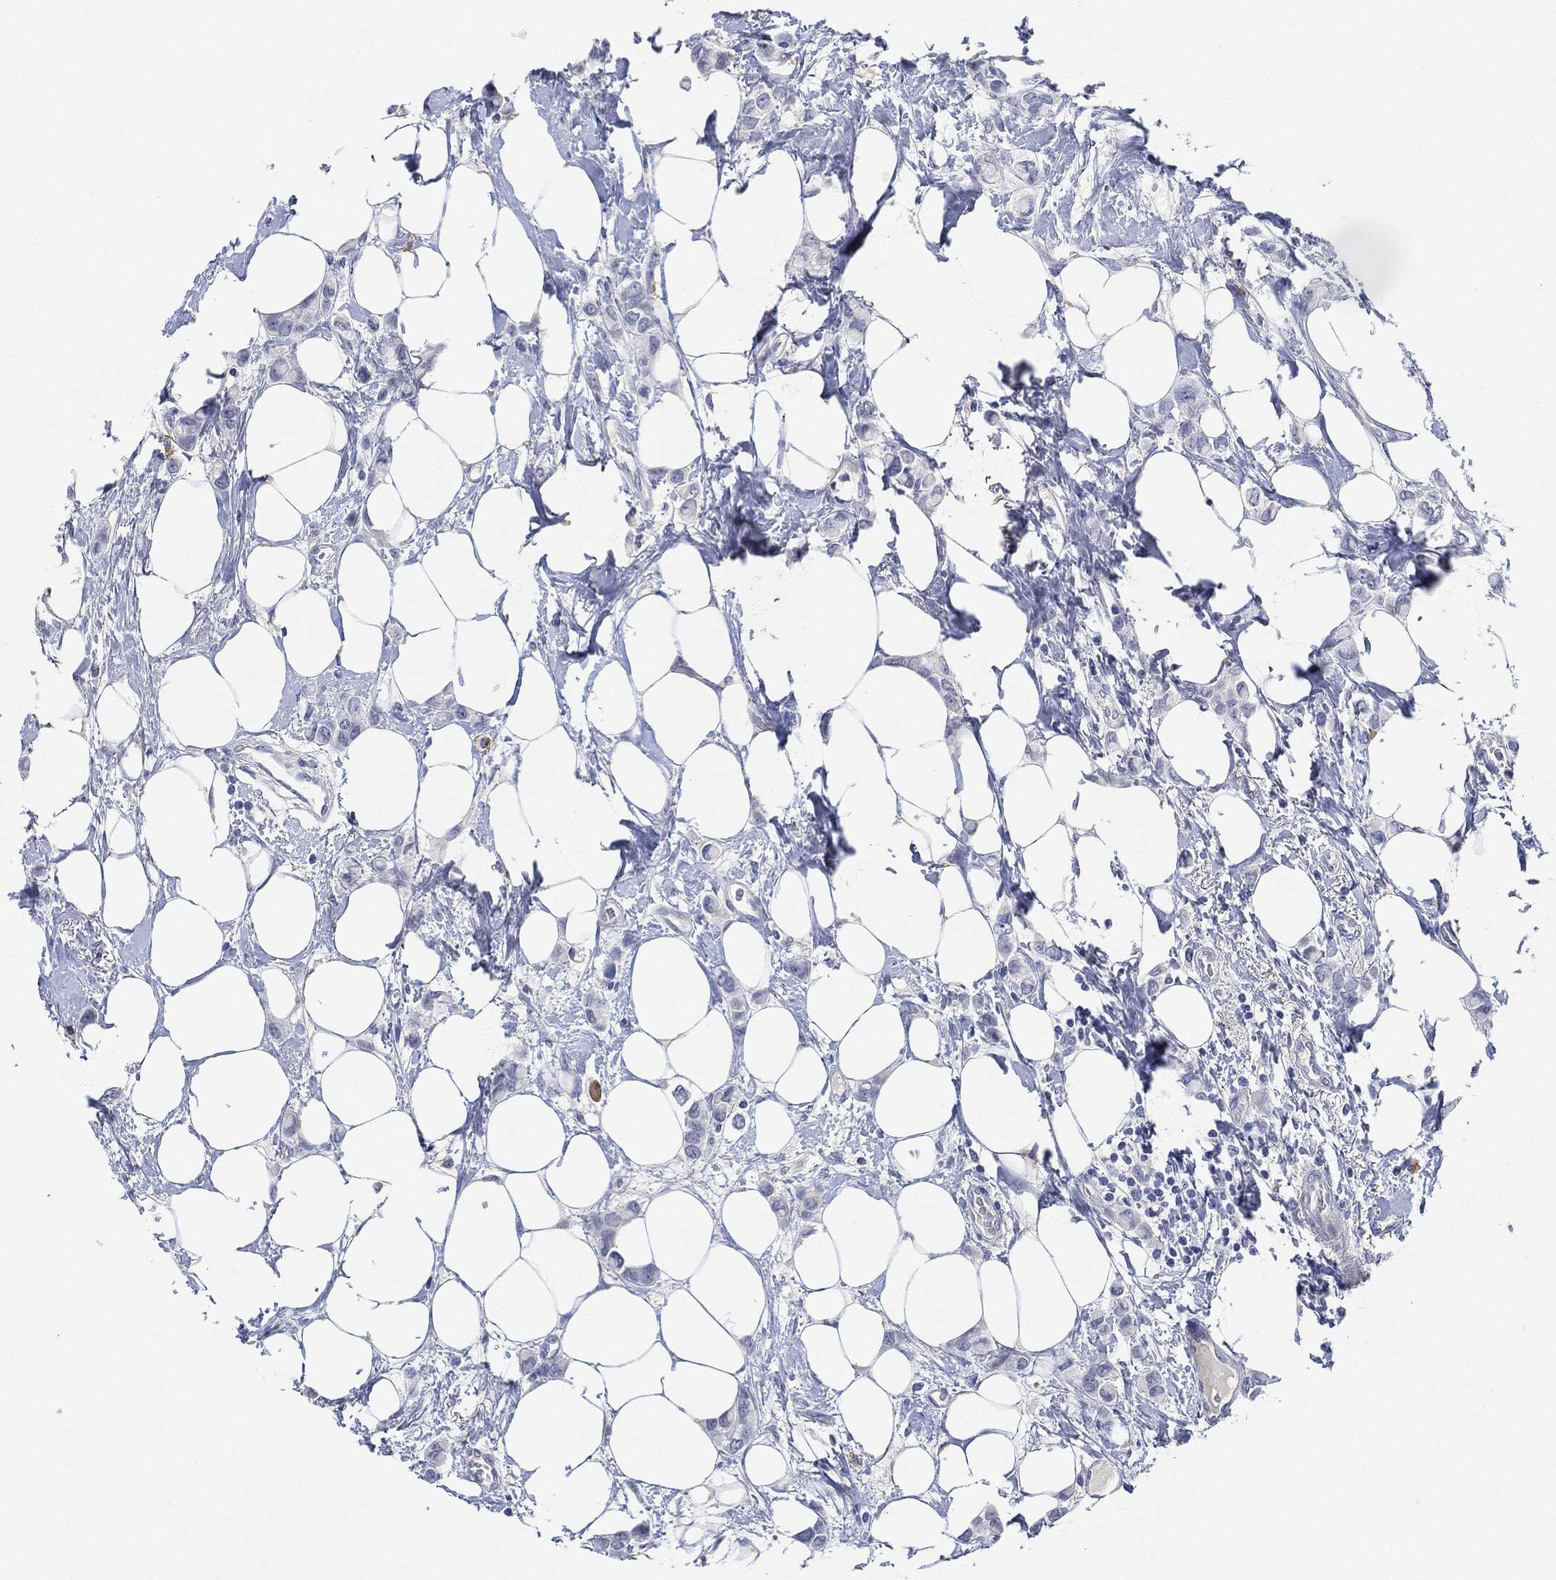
{"staining": {"intensity": "negative", "quantity": "none", "location": "none"}, "tissue": "breast cancer", "cell_type": "Tumor cells", "image_type": "cancer", "snomed": [{"axis": "morphology", "description": "Lobular carcinoma"}, {"axis": "topography", "description": "Breast"}], "caption": "IHC histopathology image of neoplastic tissue: lobular carcinoma (breast) stained with DAB (3,3'-diaminobenzidine) exhibits no significant protein positivity in tumor cells.", "gene": "NTRK1", "patient": {"sex": "female", "age": 66}}